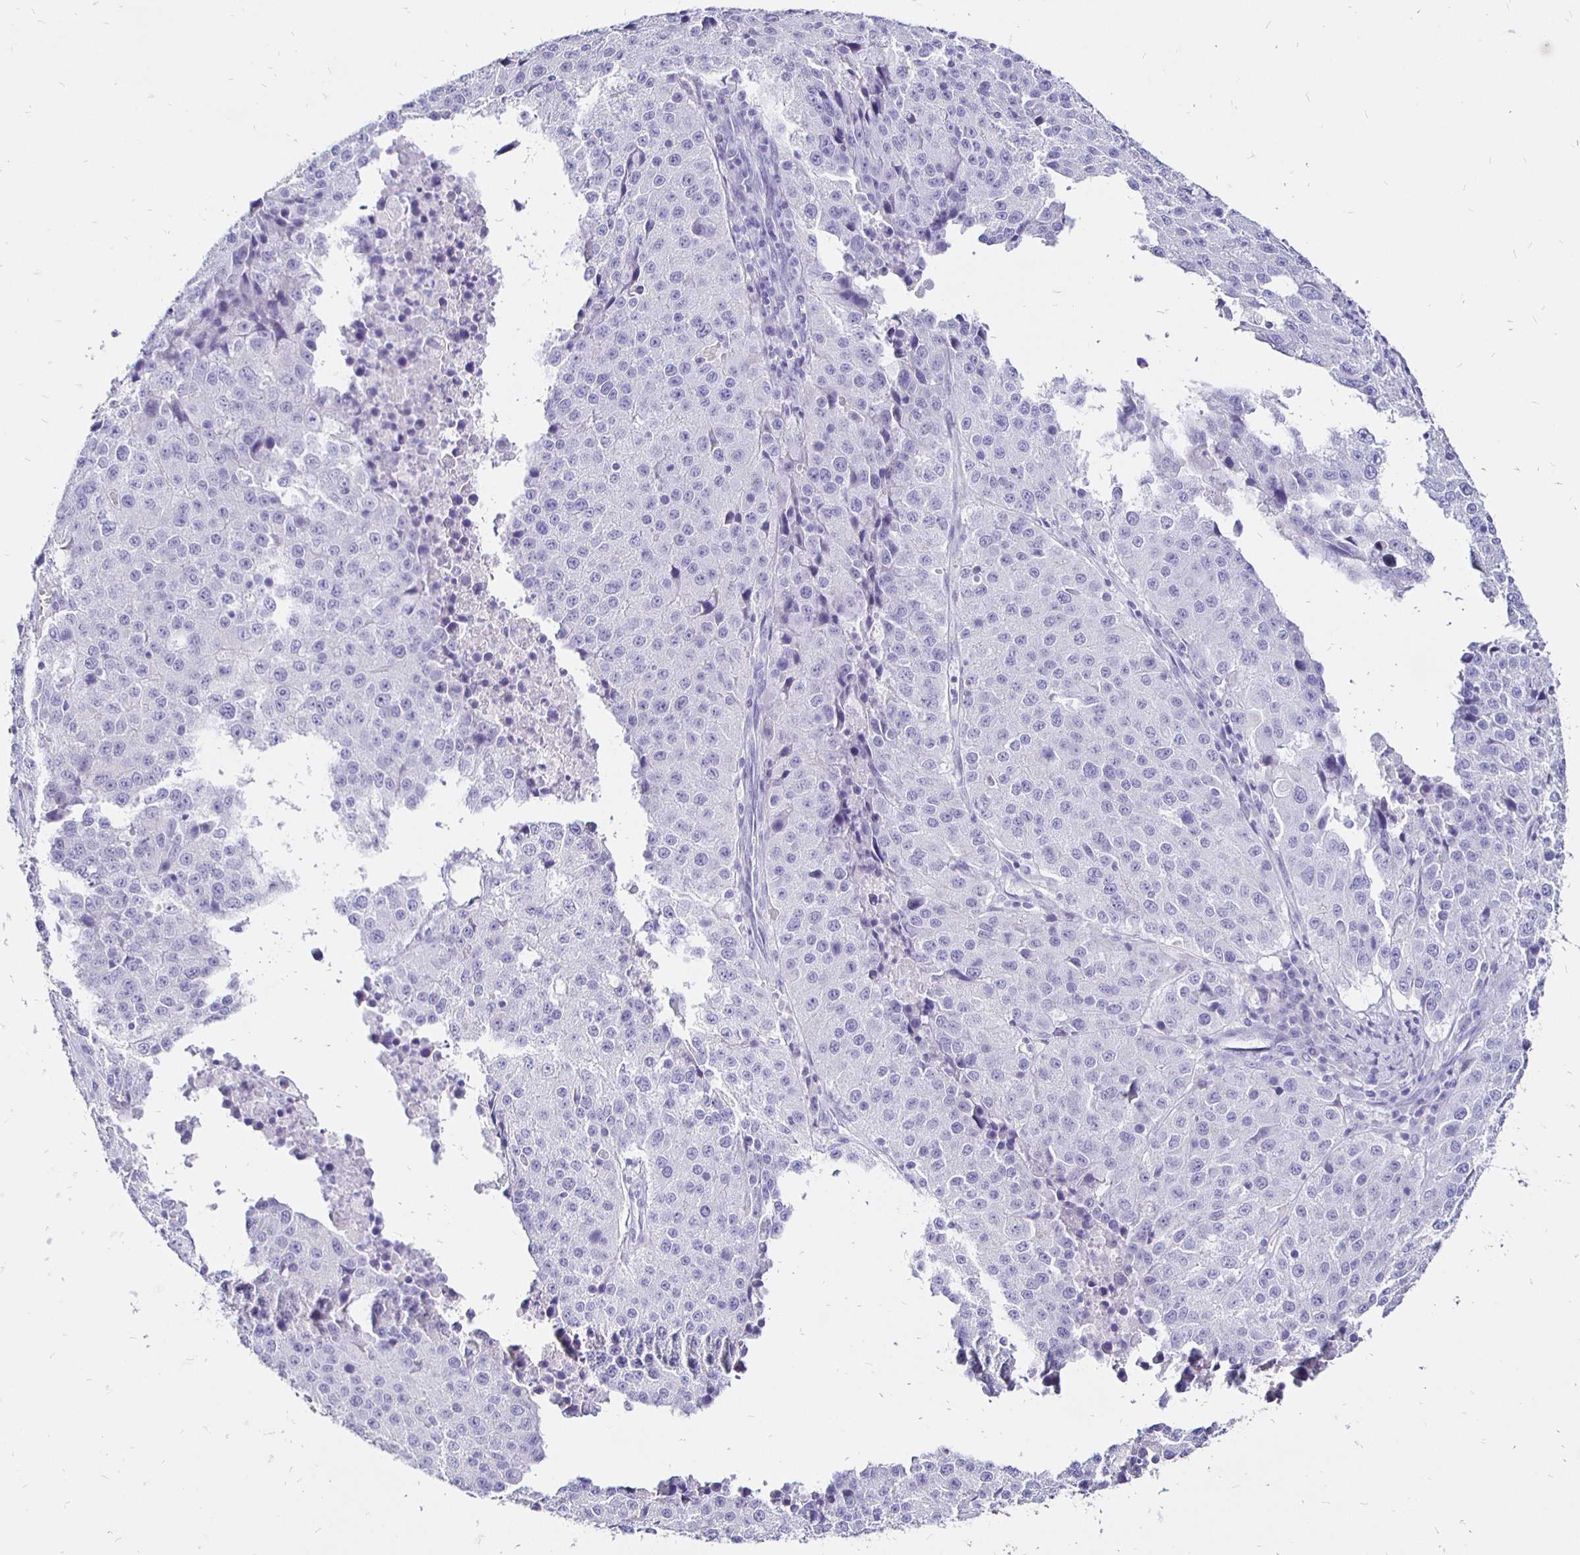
{"staining": {"intensity": "negative", "quantity": "none", "location": "none"}, "tissue": "stomach cancer", "cell_type": "Tumor cells", "image_type": "cancer", "snomed": [{"axis": "morphology", "description": "Adenocarcinoma, NOS"}, {"axis": "topography", "description": "Stomach"}], "caption": "This is a image of IHC staining of stomach cancer, which shows no positivity in tumor cells. The staining was performed using DAB (3,3'-diaminobenzidine) to visualize the protein expression in brown, while the nuclei were stained in blue with hematoxylin (Magnification: 20x).", "gene": "IRGC", "patient": {"sex": "male", "age": 71}}